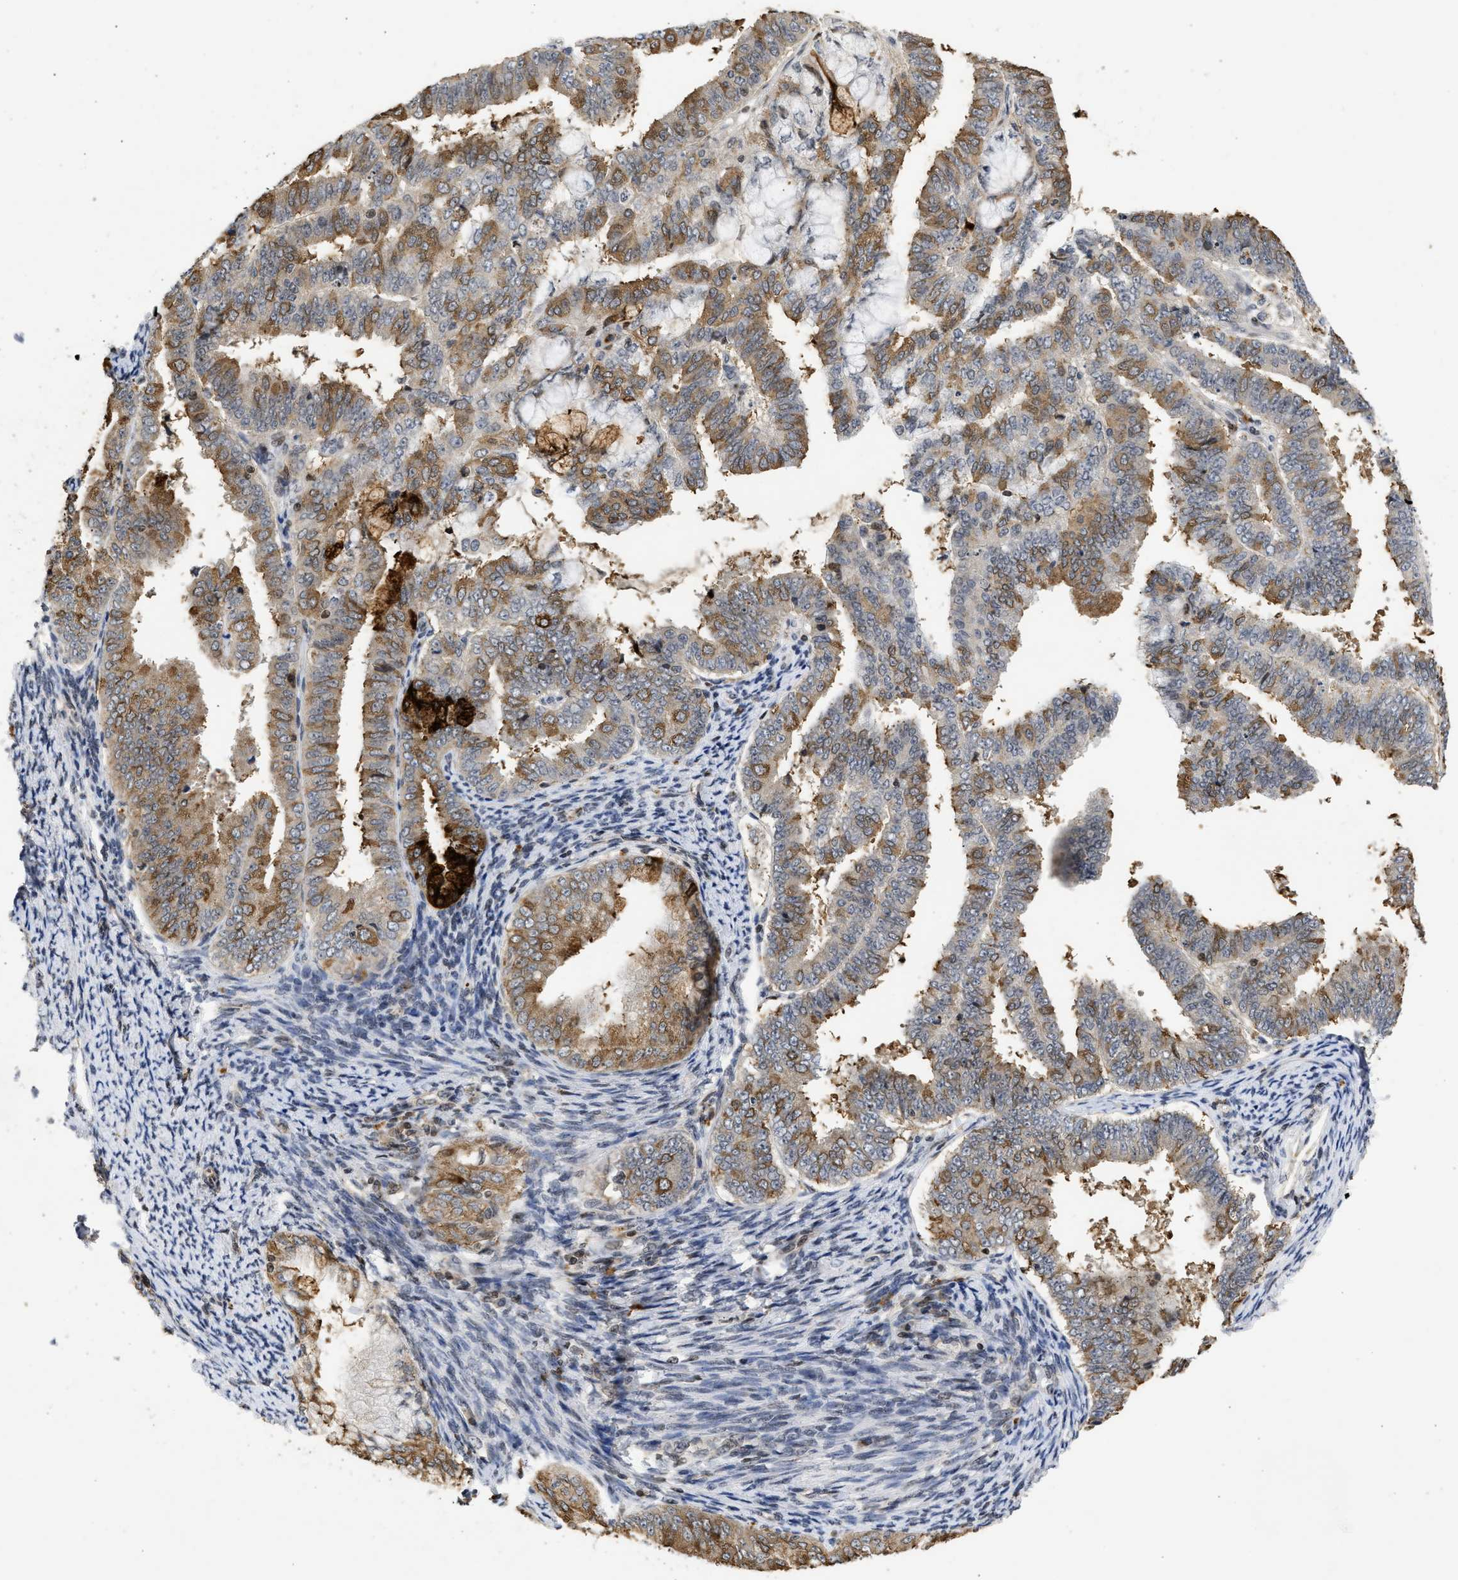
{"staining": {"intensity": "moderate", "quantity": ">75%", "location": "cytoplasmic/membranous"}, "tissue": "endometrial cancer", "cell_type": "Tumor cells", "image_type": "cancer", "snomed": [{"axis": "morphology", "description": "Adenocarcinoma, NOS"}, {"axis": "topography", "description": "Endometrium"}], "caption": "This is an image of immunohistochemistry staining of endometrial cancer, which shows moderate staining in the cytoplasmic/membranous of tumor cells.", "gene": "ENSG00000142539", "patient": {"sex": "female", "age": 63}}